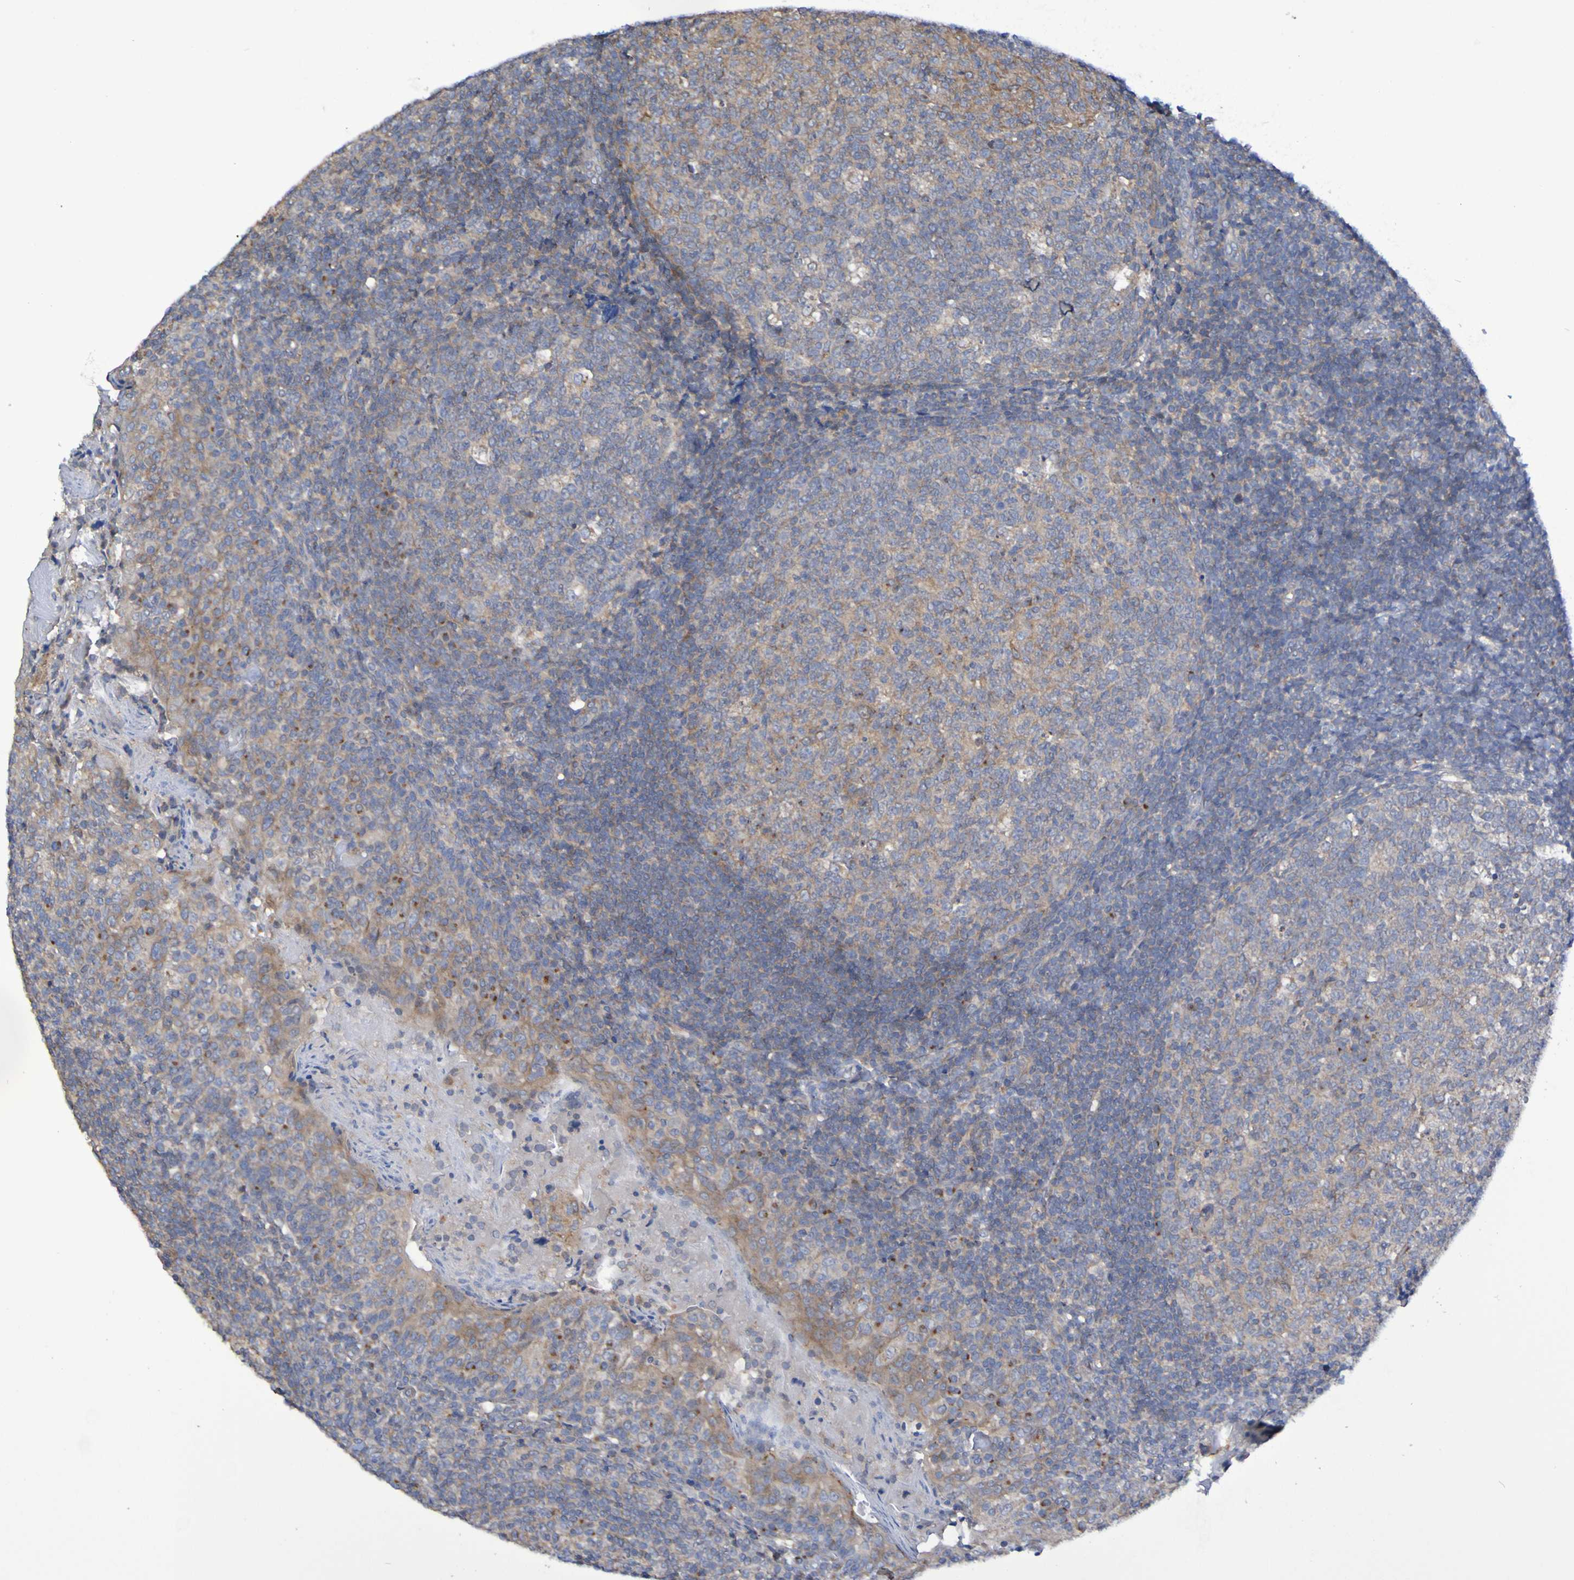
{"staining": {"intensity": "strong", "quantity": "<25%", "location": "cytoplasmic/membranous"}, "tissue": "tonsil", "cell_type": "Germinal center cells", "image_type": "normal", "snomed": [{"axis": "morphology", "description": "Normal tissue, NOS"}, {"axis": "topography", "description": "Tonsil"}], "caption": "A medium amount of strong cytoplasmic/membranous positivity is identified in about <25% of germinal center cells in unremarkable tonsil.", "gene": "LMBRD2", "patient": {"sex": "female", "age": 19}}